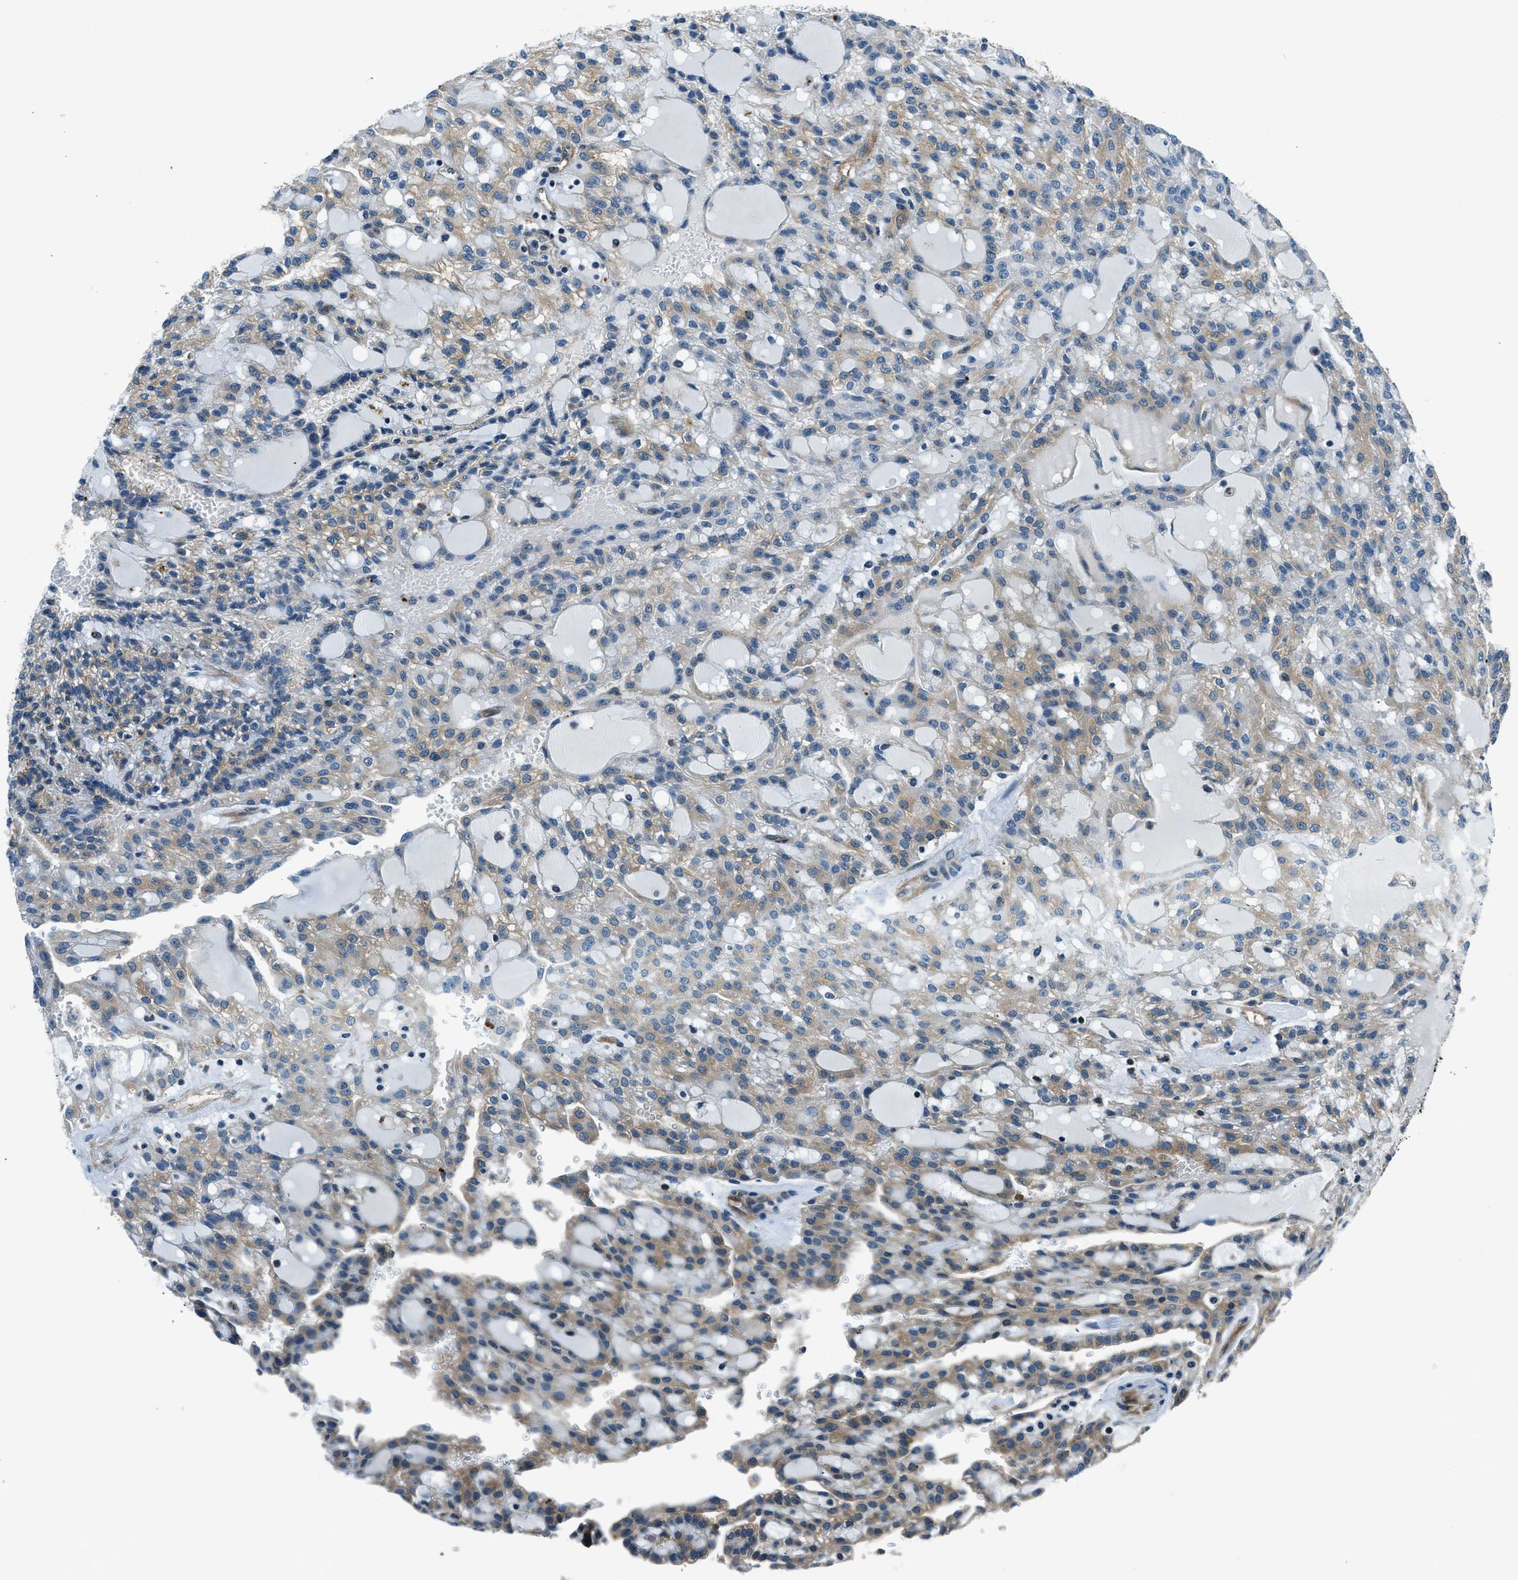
{"staining": {"intensity": "weak", "quantity": ">75%", "location": "cytoplasmic/membranous"}, "tissue": "renal cancer", "cell_type": "Tumor cells", "image_type": "cancer", "snomed": [{"axis": "morphology", "description": "Adenocarcinoma, NOS"}, {"axis": "topography", "description": "Kidney"}], "caption": "Immunohistochemistry of renal adenocarcinoma displays low levels of weak cytoplasmic/membranous expression in approximately >75% of tumor cells. The protein of interest is shown in brown color, while the nuclei are stained blue.", "gene": "SLC19A2", "patient": {"sex": "male", "age": 63}}